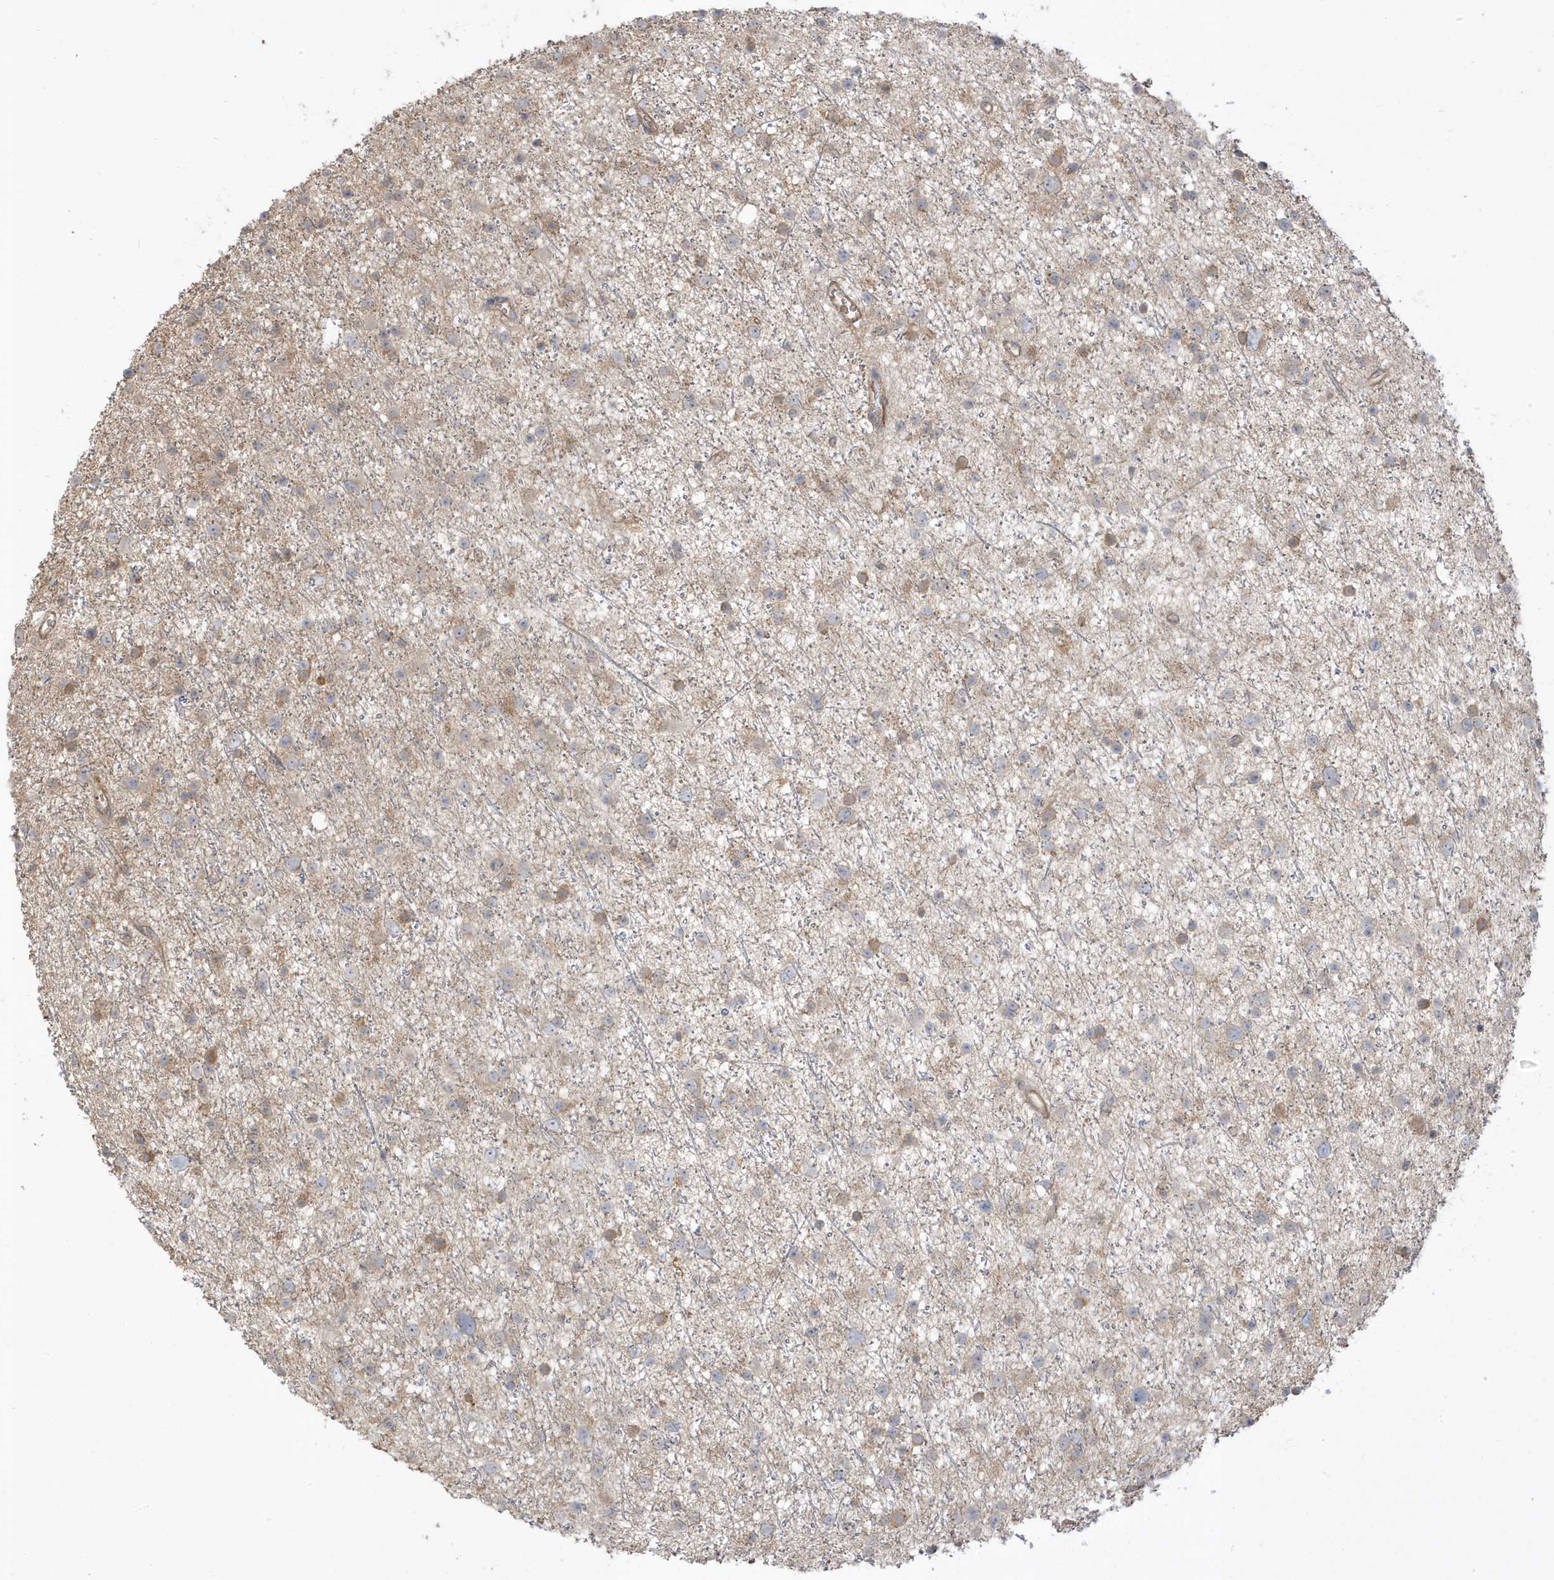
{"staining": {"intensity": "weak", "quantity": "<25%", "location": "cytoplasmic/membranous"}, "tissue": "glioma", "cell_type": "Tumor cells", "image_type": "cancer", "snomed": [{"axis": "morphology", "description": "Glioma, malignant, Low grade"}, {"axis": "topography", "description": "Cerebral cortex"}], "caption": "A micrograph of malignant glioma (low-grade) stained for a protein shows no brown staining in tumor cells.", "gene": "ZBTB8A", "patient": {"sex": "female", "age": 39}}